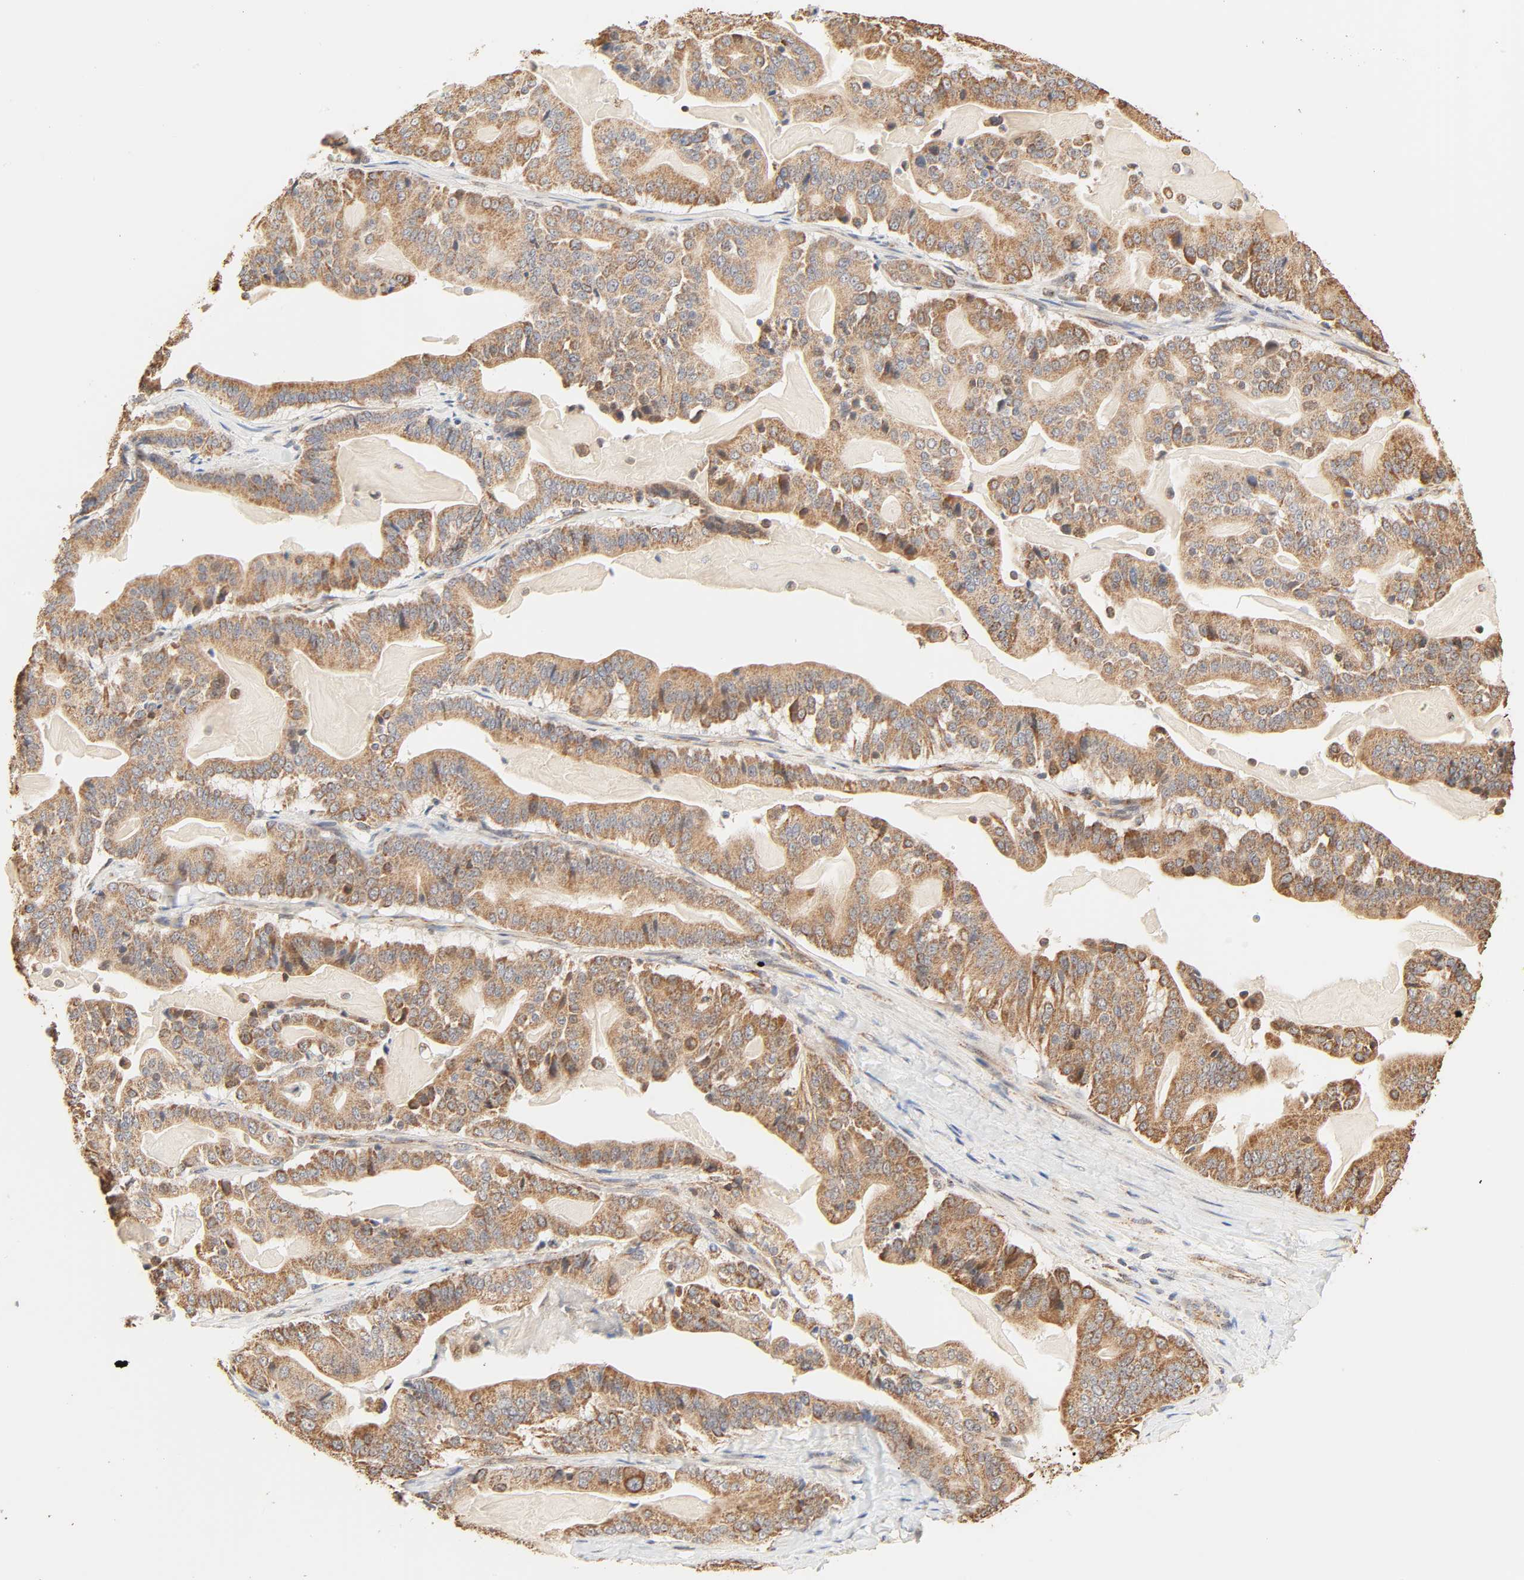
{"staining": {"intensity": "moderate", "quantity": ">75%", "location": "cytoplasmic/membranous"}, "tissue": "pancreatic cancer", "cell_type": "Tumor cells", "image_type": "cancer", "snomed": [{"axis": "morphology", "description": "Adenocarcinoma, NOS"}, {"axis": "topography", "description": "Pancreas"}], "caption": "A medium amount of moderate cytoplasmic/membranous staining is identified in about >75% of tumor cells in adenocarcinoma (pancreatic) tissue. (Stains: DAB in brown, nuclei in blue, Microscopy: brightfield microscopy at high magnification).", "gene": "ZMAT5", "patient": {"sex": "male", "age": 63}}